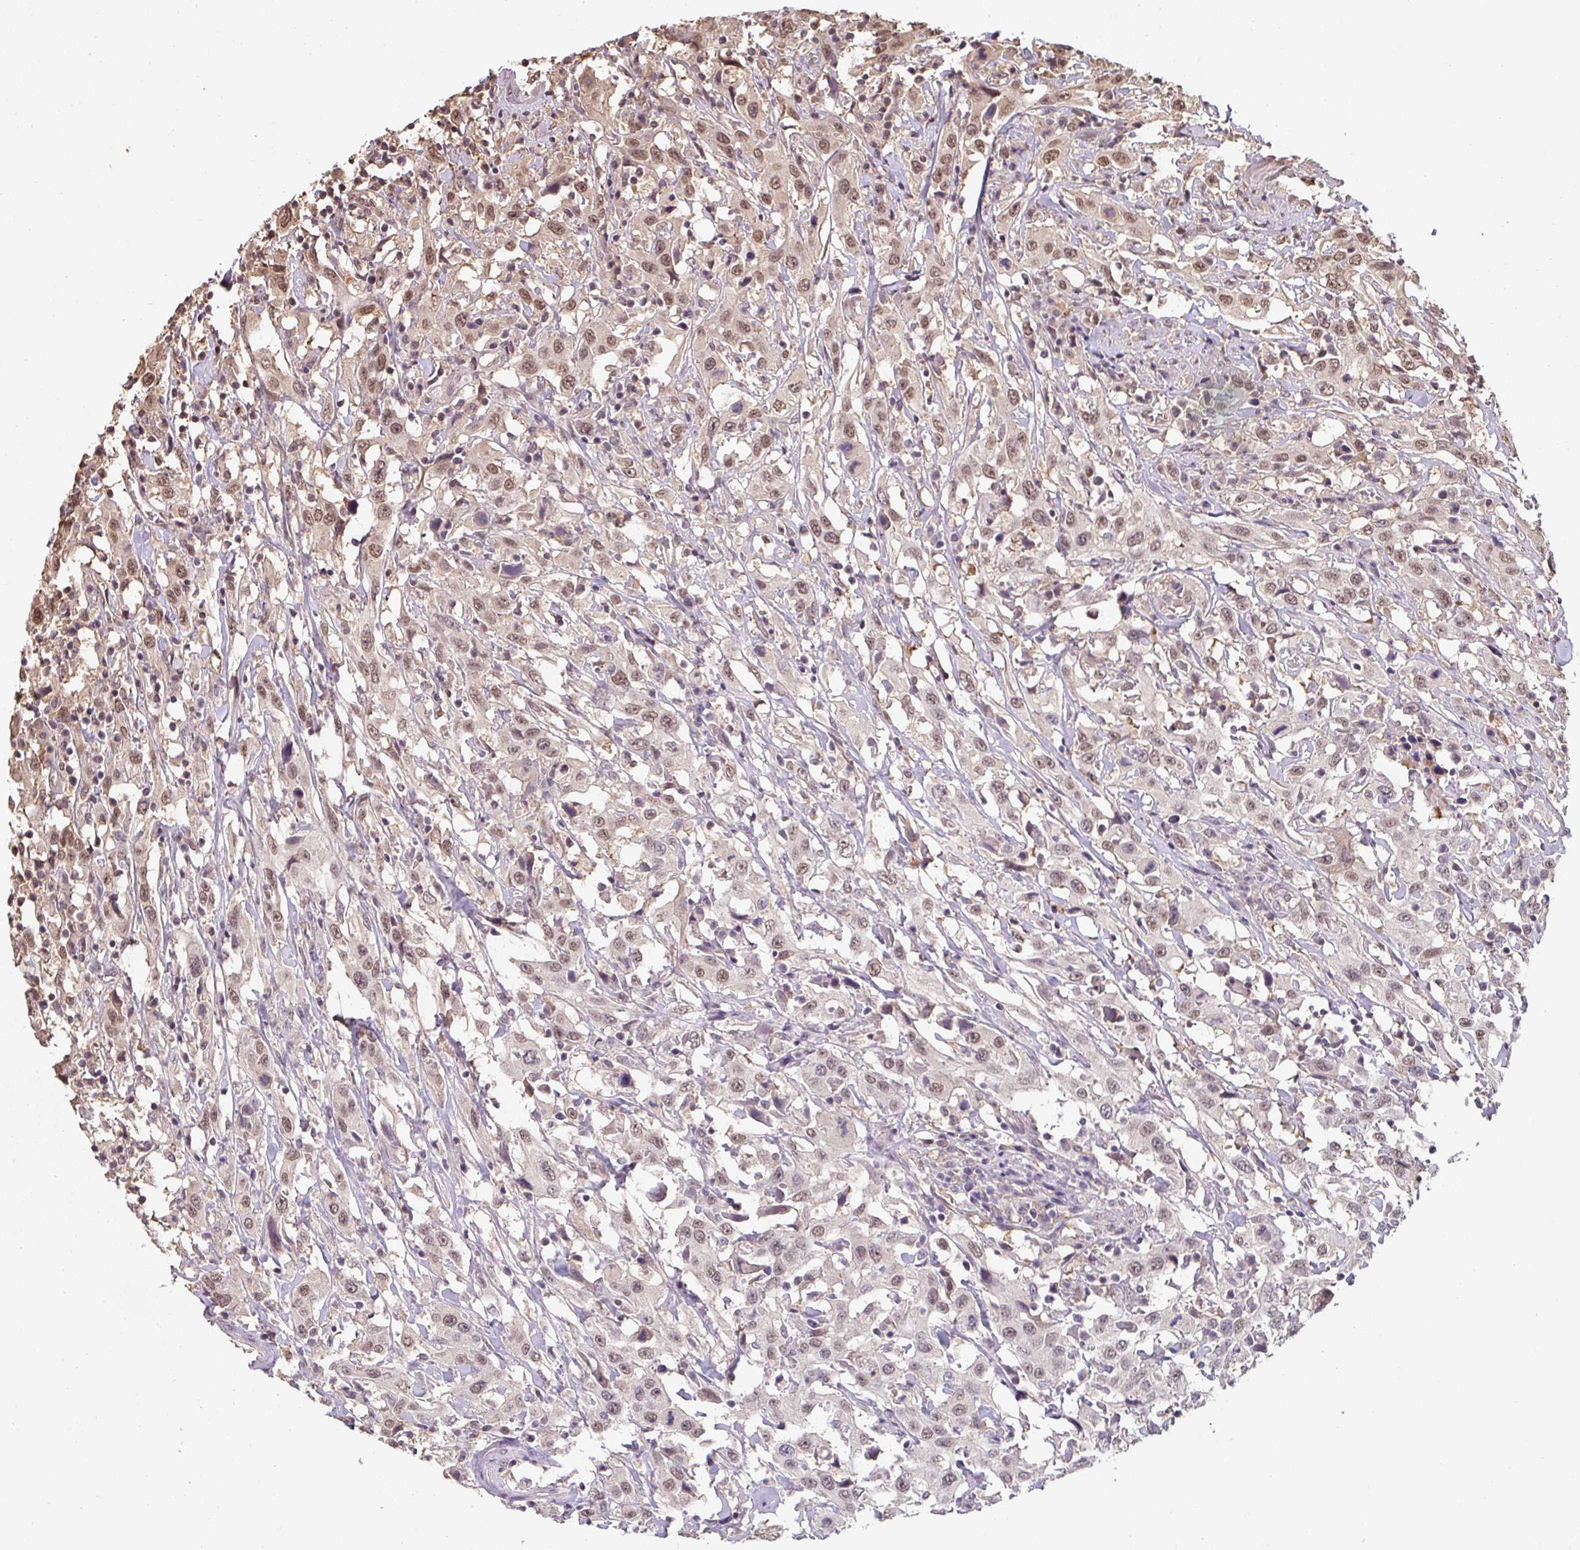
{"staining": {"intensity": "moderate", "quantity": "25%-75%", "location": "nuclear"}, "tissue": "urothelial cancer", "cell_type": "Tumor cells", "image_type": "cancer", "snomed": [{"axis": "morphology", "description": "Urothelial carcinoma, High grade"}, {"axis": "topography", "description": "Urinary bladder"}], "caption": "Urothelial carcinoma (high-grade) stained with immunohistochemistry (IHC) shows moderate nuclear staining in about 25%-75% of tumor cells.", "gene": "ST13", "patient": {"sex": "male", "age": 61}}